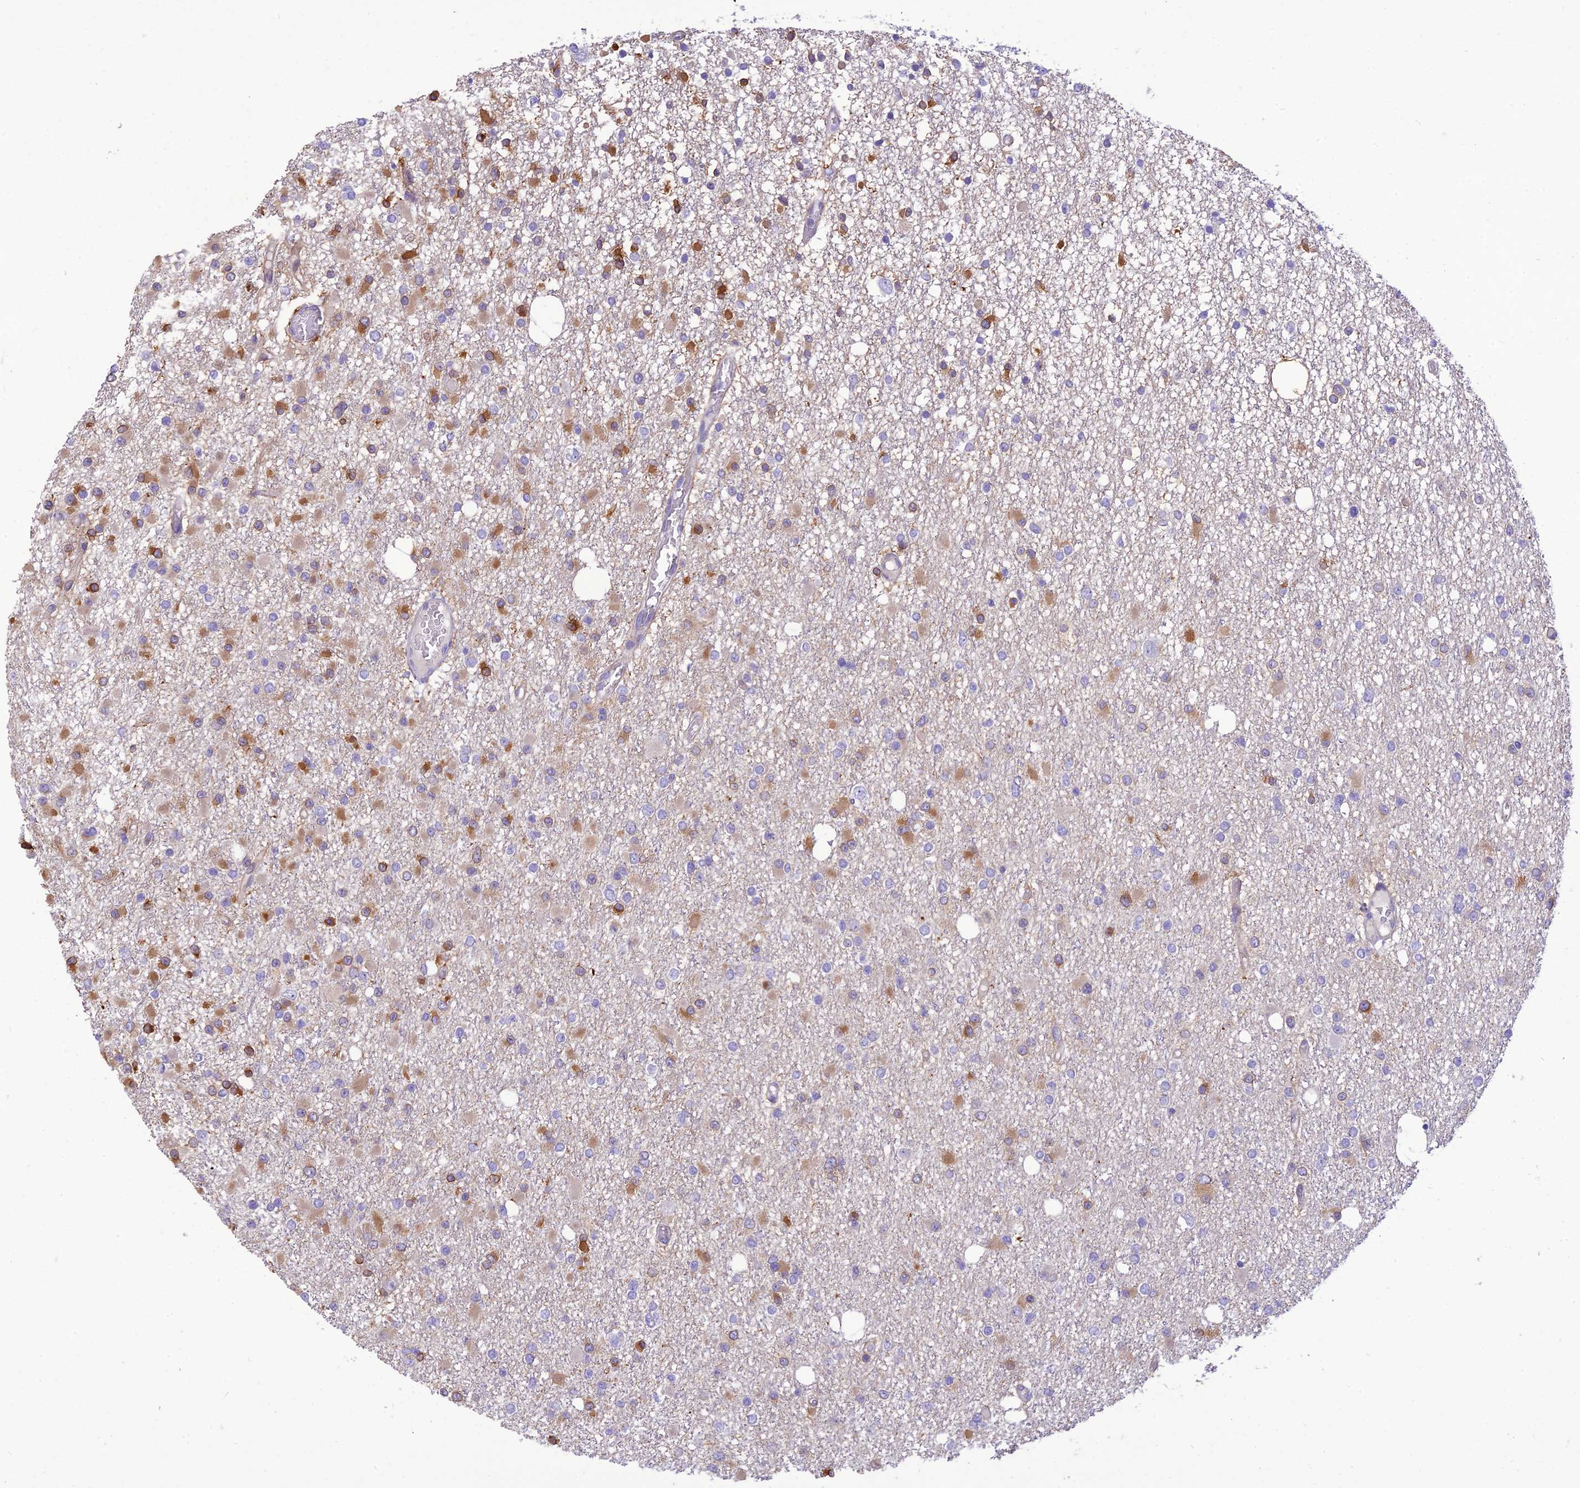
{"staining": {"intensity": "strong", "quantity": "<25%", "location": "cytoplasmic/membranous"}, "tissue": "glioma", "cell_type": "Tumor cells", "image_type": "cancer", "snomed": [{"axis": "morphology", "description": "Glioma, malignant, Low grade"}, {"axis": "topography", "description": "Brain"}], "caption": "Immunohistochemical staining of human glioma shows strong cytoplasmic/membranous protein expression in approximately <25% of tumor cells. The staining is performed using DAB brown chromogen to label protein expression. The nuclei are counter-stained blue using hematoxylin.", "gene": "DHDH", "patient": {"sex": "female", "age": 22}}